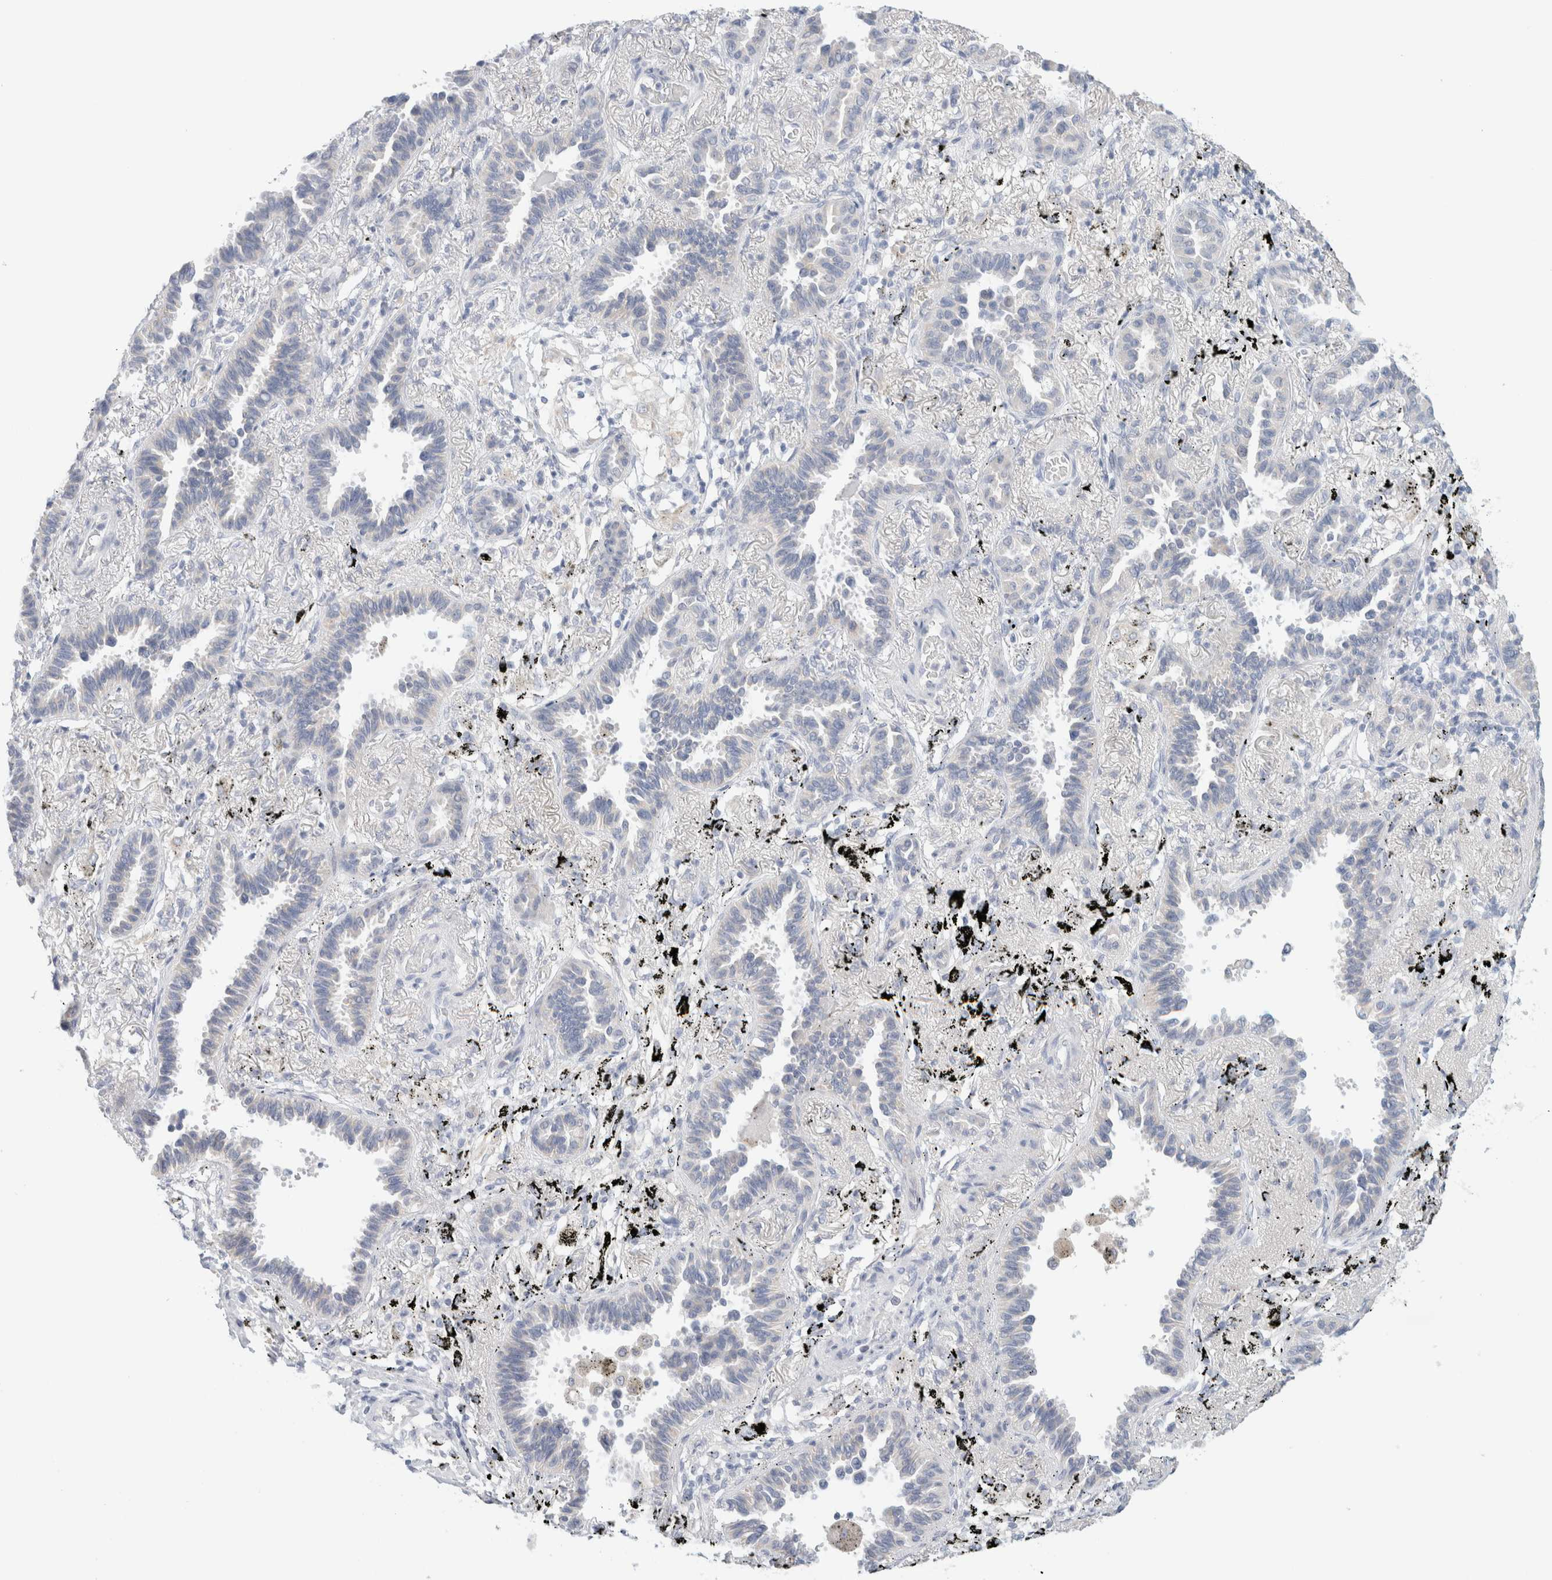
{"staining": {"intensity": "negative", "quantity": "none", "location": "none"}, "tissue": "lung cancer", "cell_type": "Tumor cells", "image_type": "cancer", "snomed": [{"axis": "morphology", "description": "Adenocarcinoma, NOS"}, {"axis": "topography", "description": "Lung"}], "caption": "The histopathology image displays no staining of tumor cells in lung adenocarcinoma. Brightfield microscopy of immunohistochemistry (IHC) stained with DAB (3,3'-diaminobenzidine) (brown) and hematoxylin (blue), captured at high magnification.", "gene": "HEXD", "patient": {"sex": "male", "age": 59}}